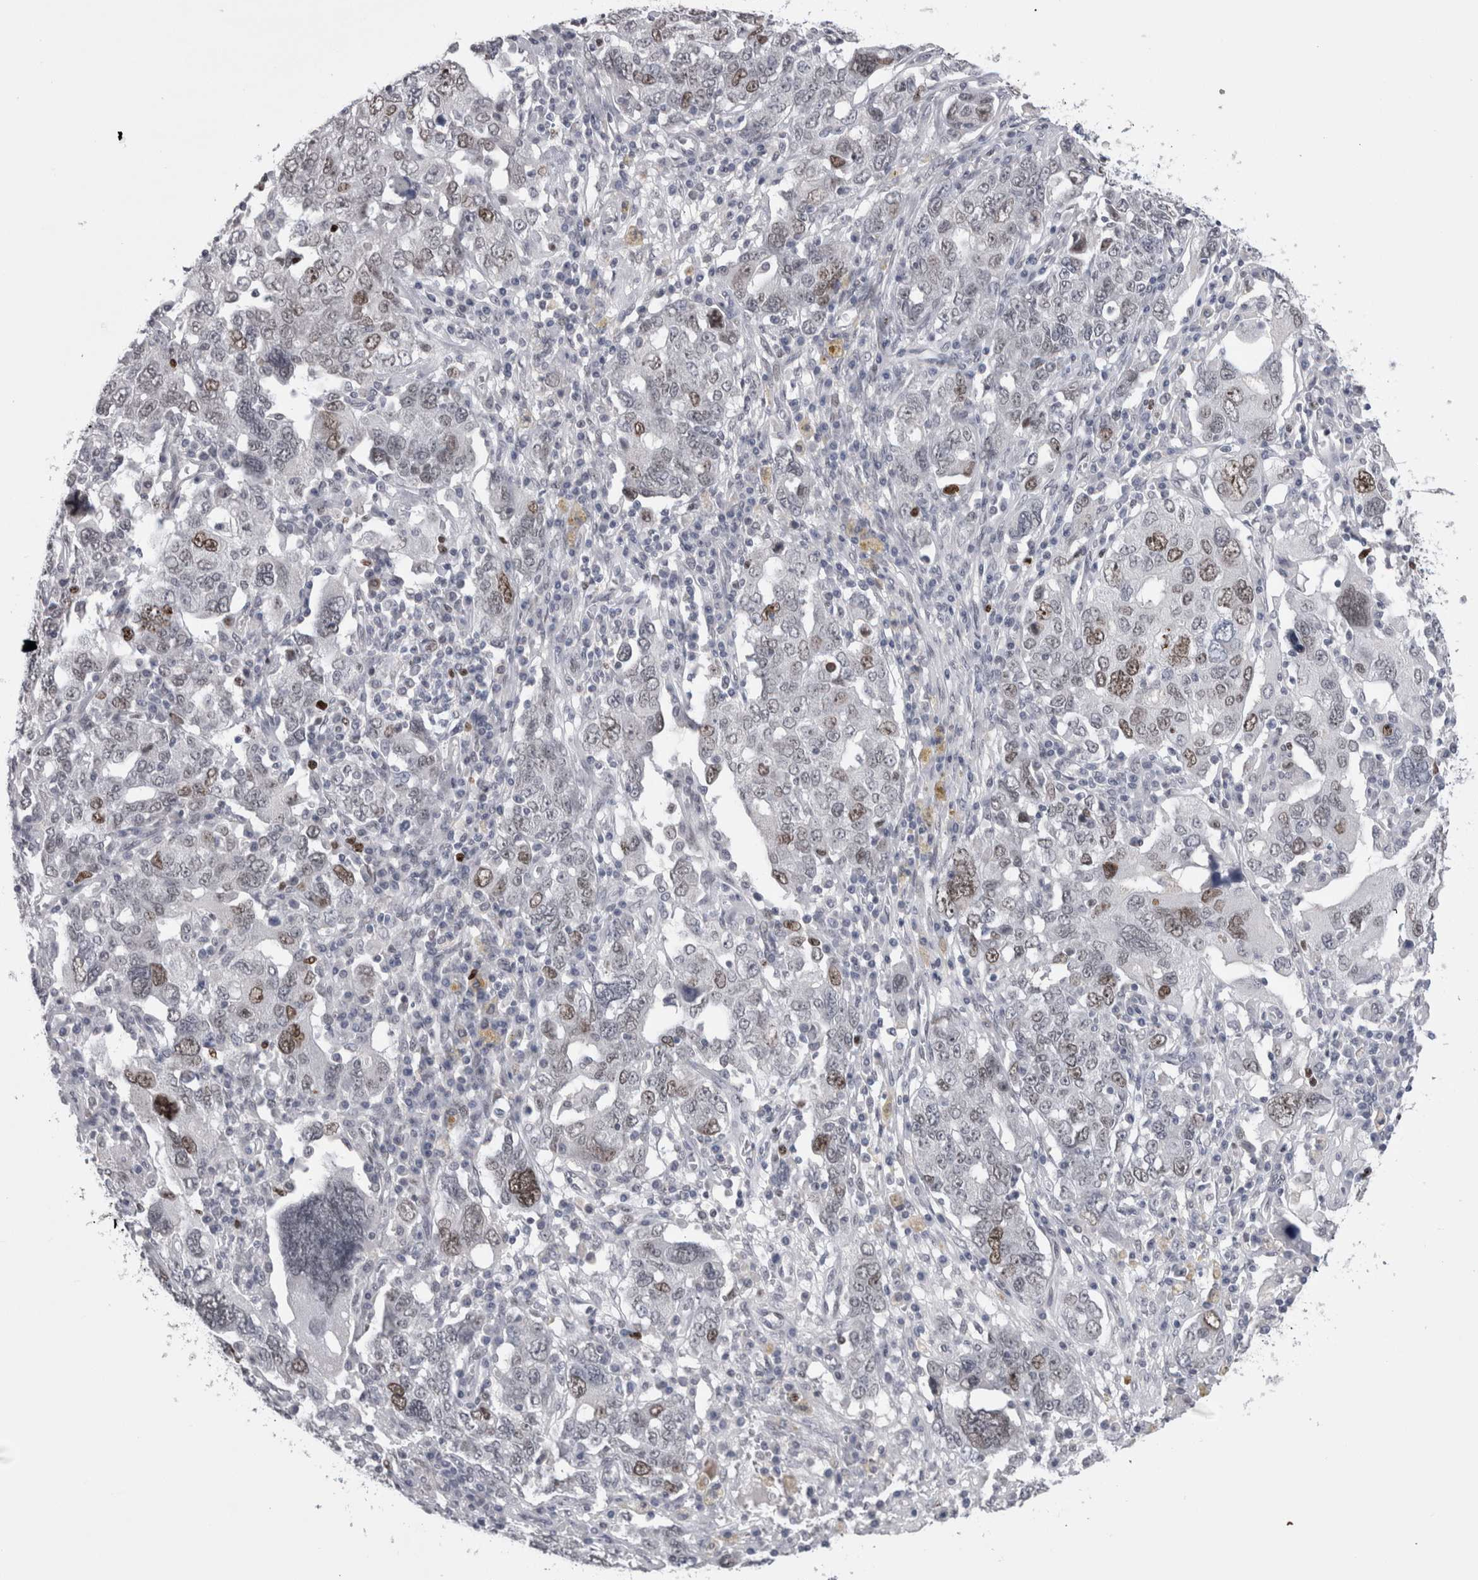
{"staining": {"intensity": "moderate", "quantity": "<25%", "location": "nuclear"}, "tissue": "ovarian cancer", "cell_type": "Tumor cells", "image_type": "cancer", "snomed": [{"axis": "morphology", "description": "Carcinoma, endometroid"}, {"axis": "topography", "description": "Ovary"}], "caption": "This micrograph shows immunohistochemistry staining of ovarian cancer (endometroid carcinoma), with low moderate nuclear positivity in approximately <25% of tumor cells.", "gene": "KIF18B", "patient": {"sex": "female", "age": 62}}